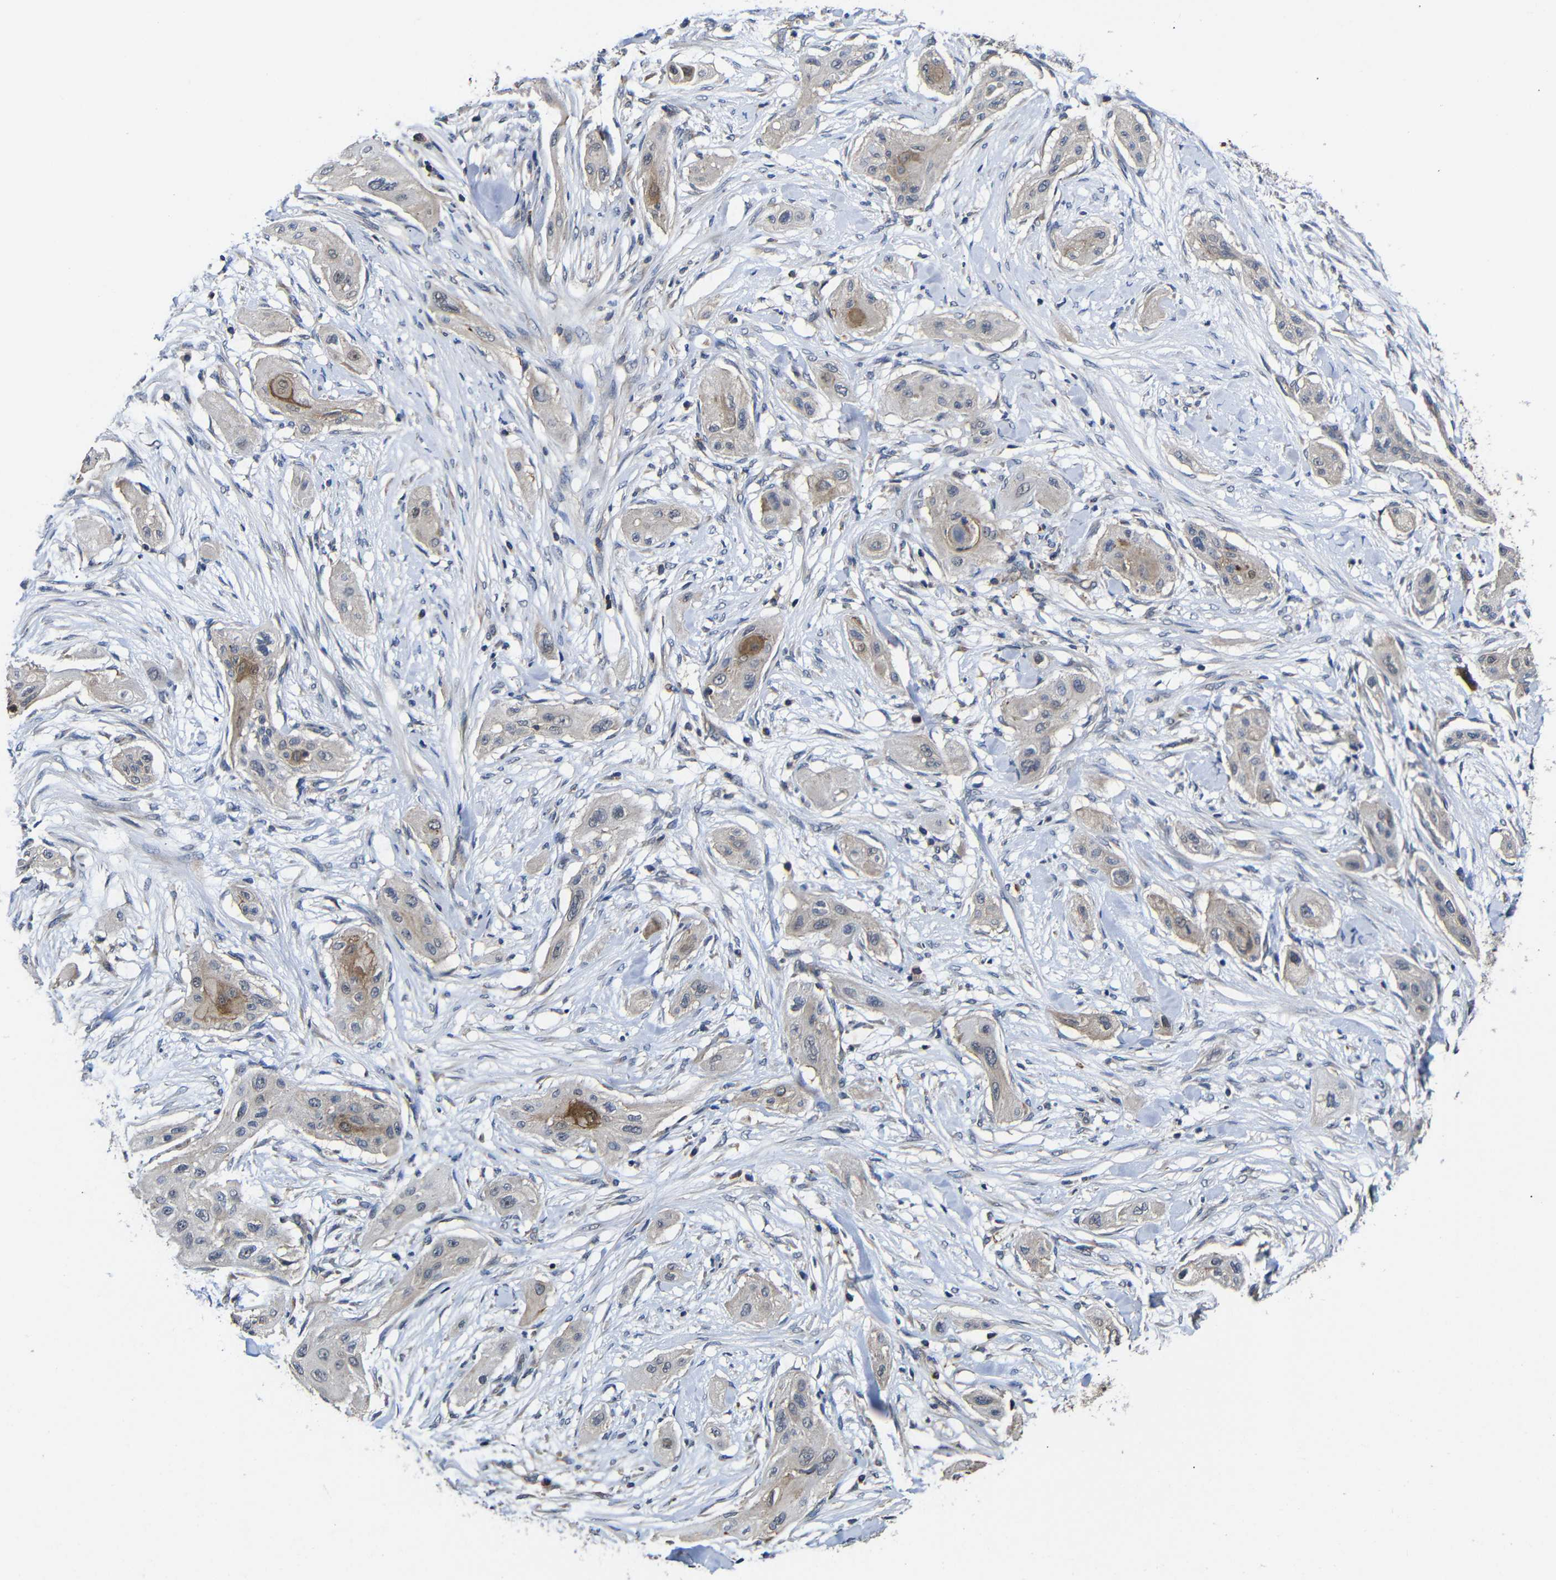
{"staining": {"intensity": "moderate", "quantity": "<25%", "location": "cytoplasmic/membranous"}, "tissue": "lung cancer", "cell_type": "Tumor cells", "image_type": "cancer", "snomed": [{"axis": "morphology", "description": "Squamous cell carcinoma, NOS"}, {"axis": "topography", "description": "Lung"}], "caption": "Protein staining demonstrates moderate cytoplasmic/membranous staining in about <25% of tumor cells in lung cancer.", "gene": "LPAR5", "patient": {"sex": "female", "age": 47}}